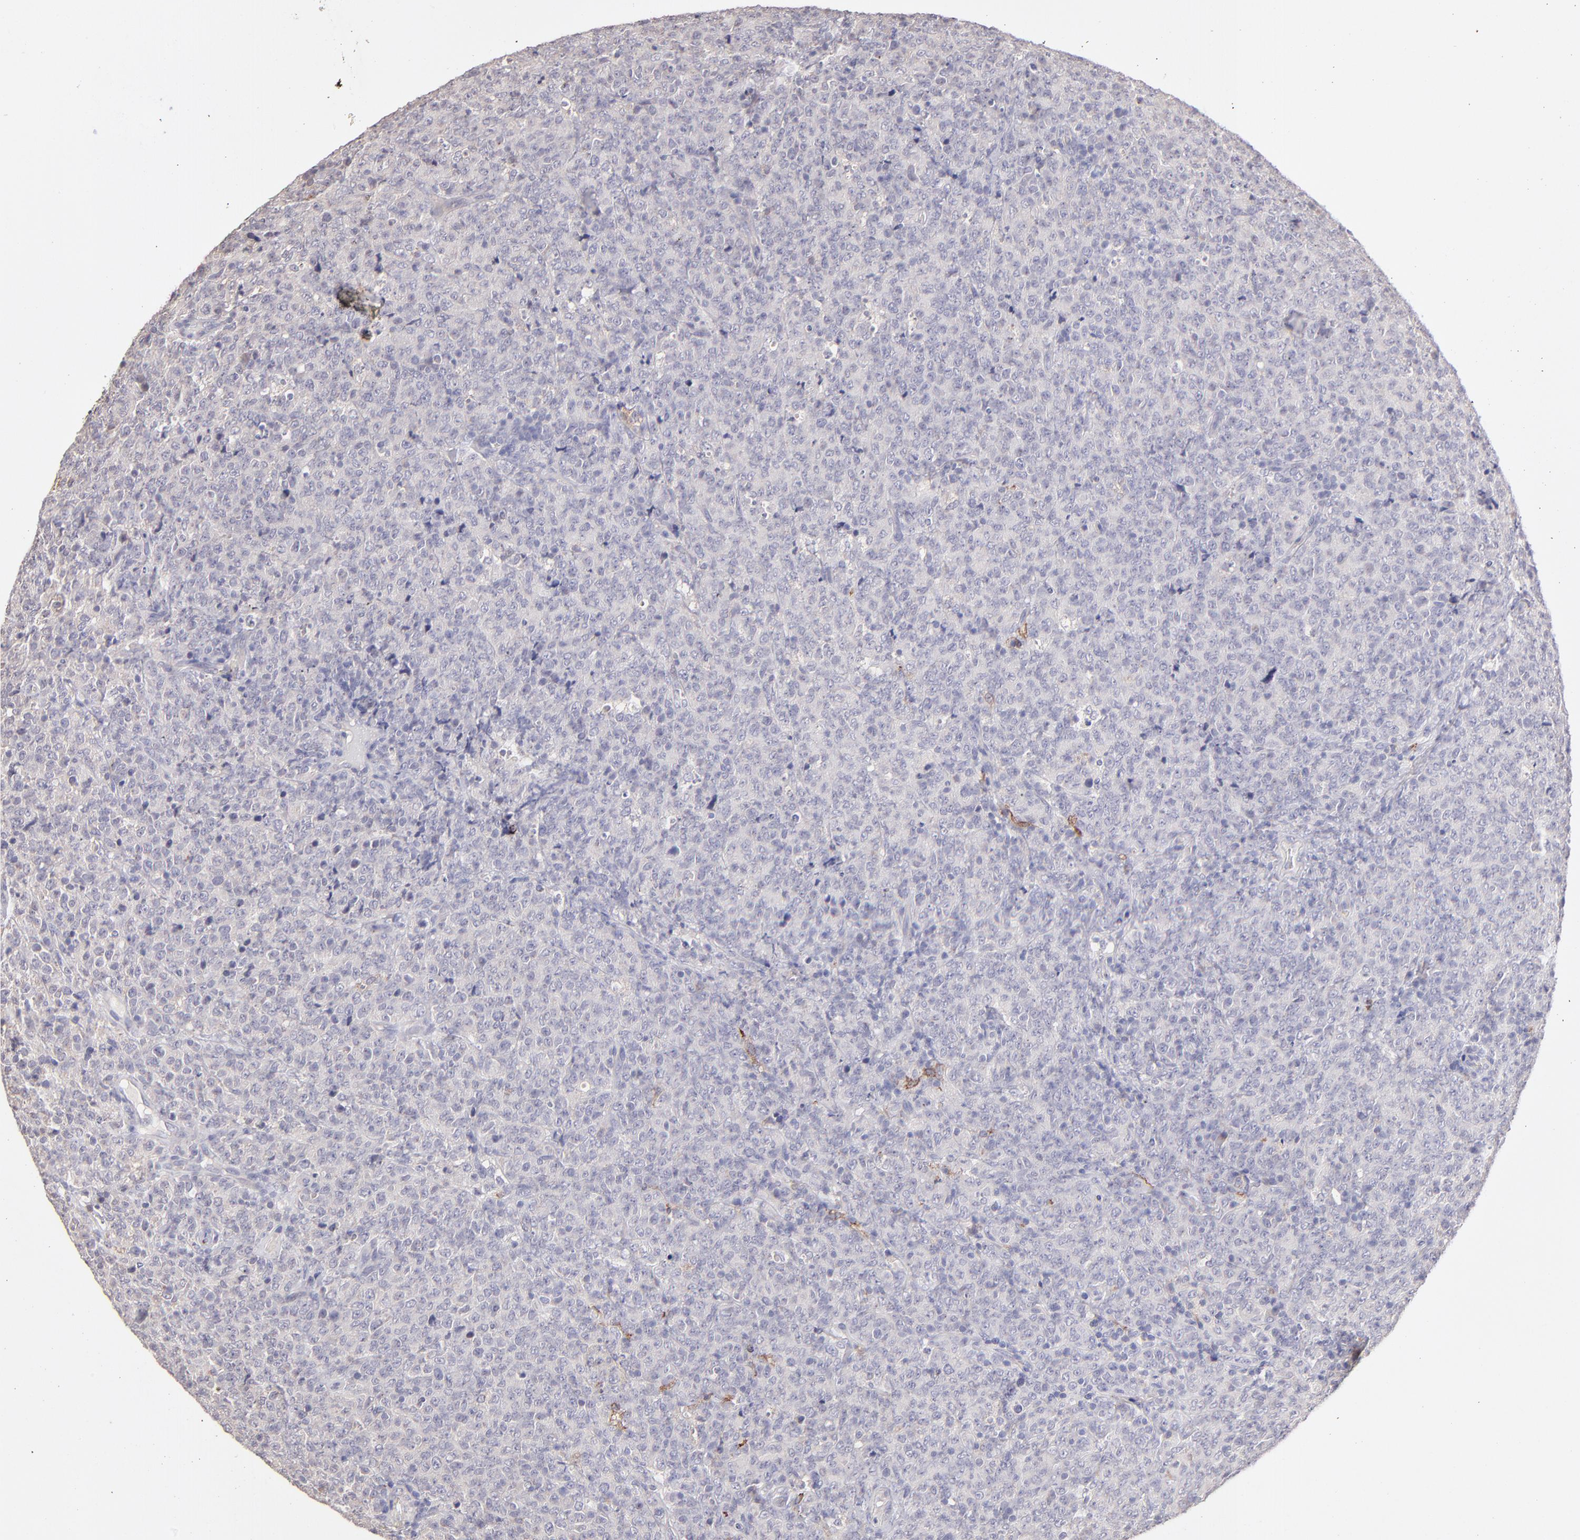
{"staining": {"intensity": "negative", "quantity": "none", "location": "none"}, "tissue": "lymphoma", "cell_type": "Tumor cells", "image_type": "cancer", "snomed": [{"axis": "morphology", "description": "Malignant lymphoma, non-Hodgkin's type, High grade"}, {"axis": "topography", "description": "Tonsil"}], "caption": "IHC micrograph of neoplastic tissue: high-grade malignant lymphoma, non-Hodgkin's type stained with DAB (3,3'-diaminobenzidine) reveals no significant protein expression in tumor cells.", "gene": "GLDC", "patient": {"sex": "female", "age": 36}}